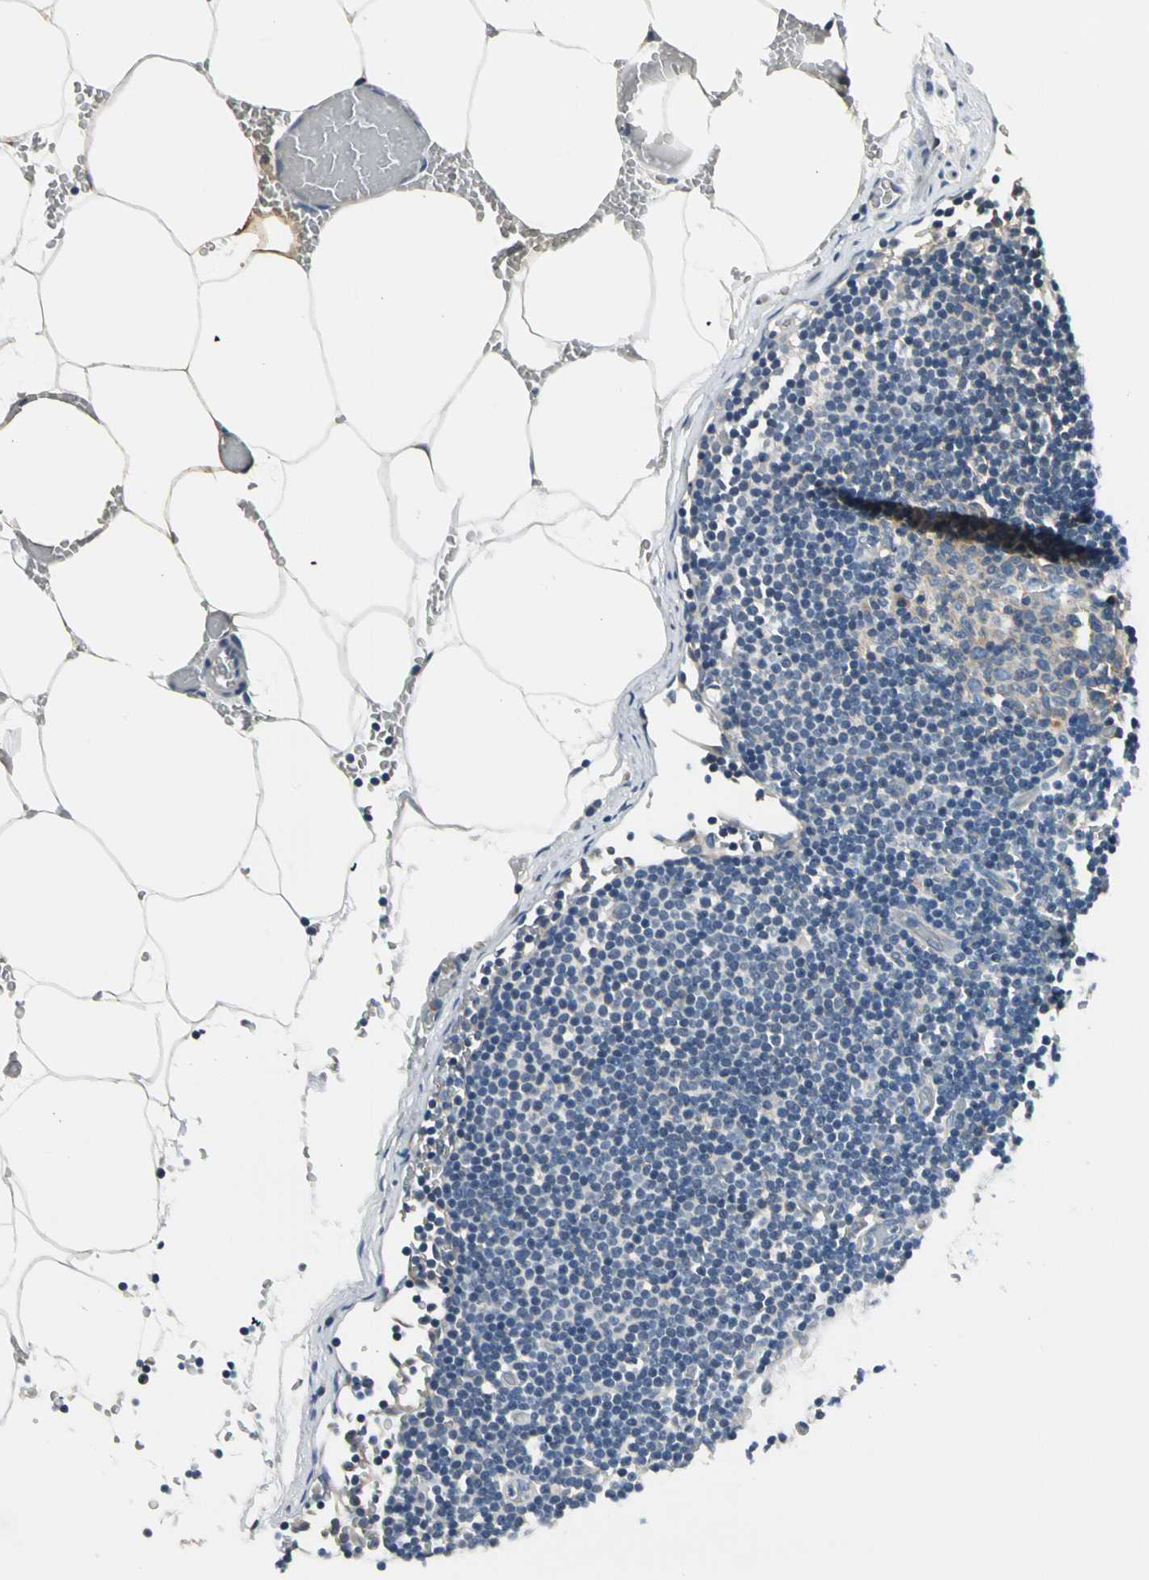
{"staining": {"intensity": "moderate", "quantity": ">75%", "location": "cytoplasmic/membranous"}, "tissue": "lymph node", "cell_type": "Germinal center cells", "image_type": "normal", "snomed": [{"axis": "morphology", "description": "Normal tissue, NOS"}, {"axis": "topography", "description": "Lymph node"}], "caption": "Unremarkable lymph node displays moderate cytoplasmic/membranous positivity in about >75% of germinal center cells.", "gene": "ROCK2", "patient": {"sex": "male", "age": 54}}